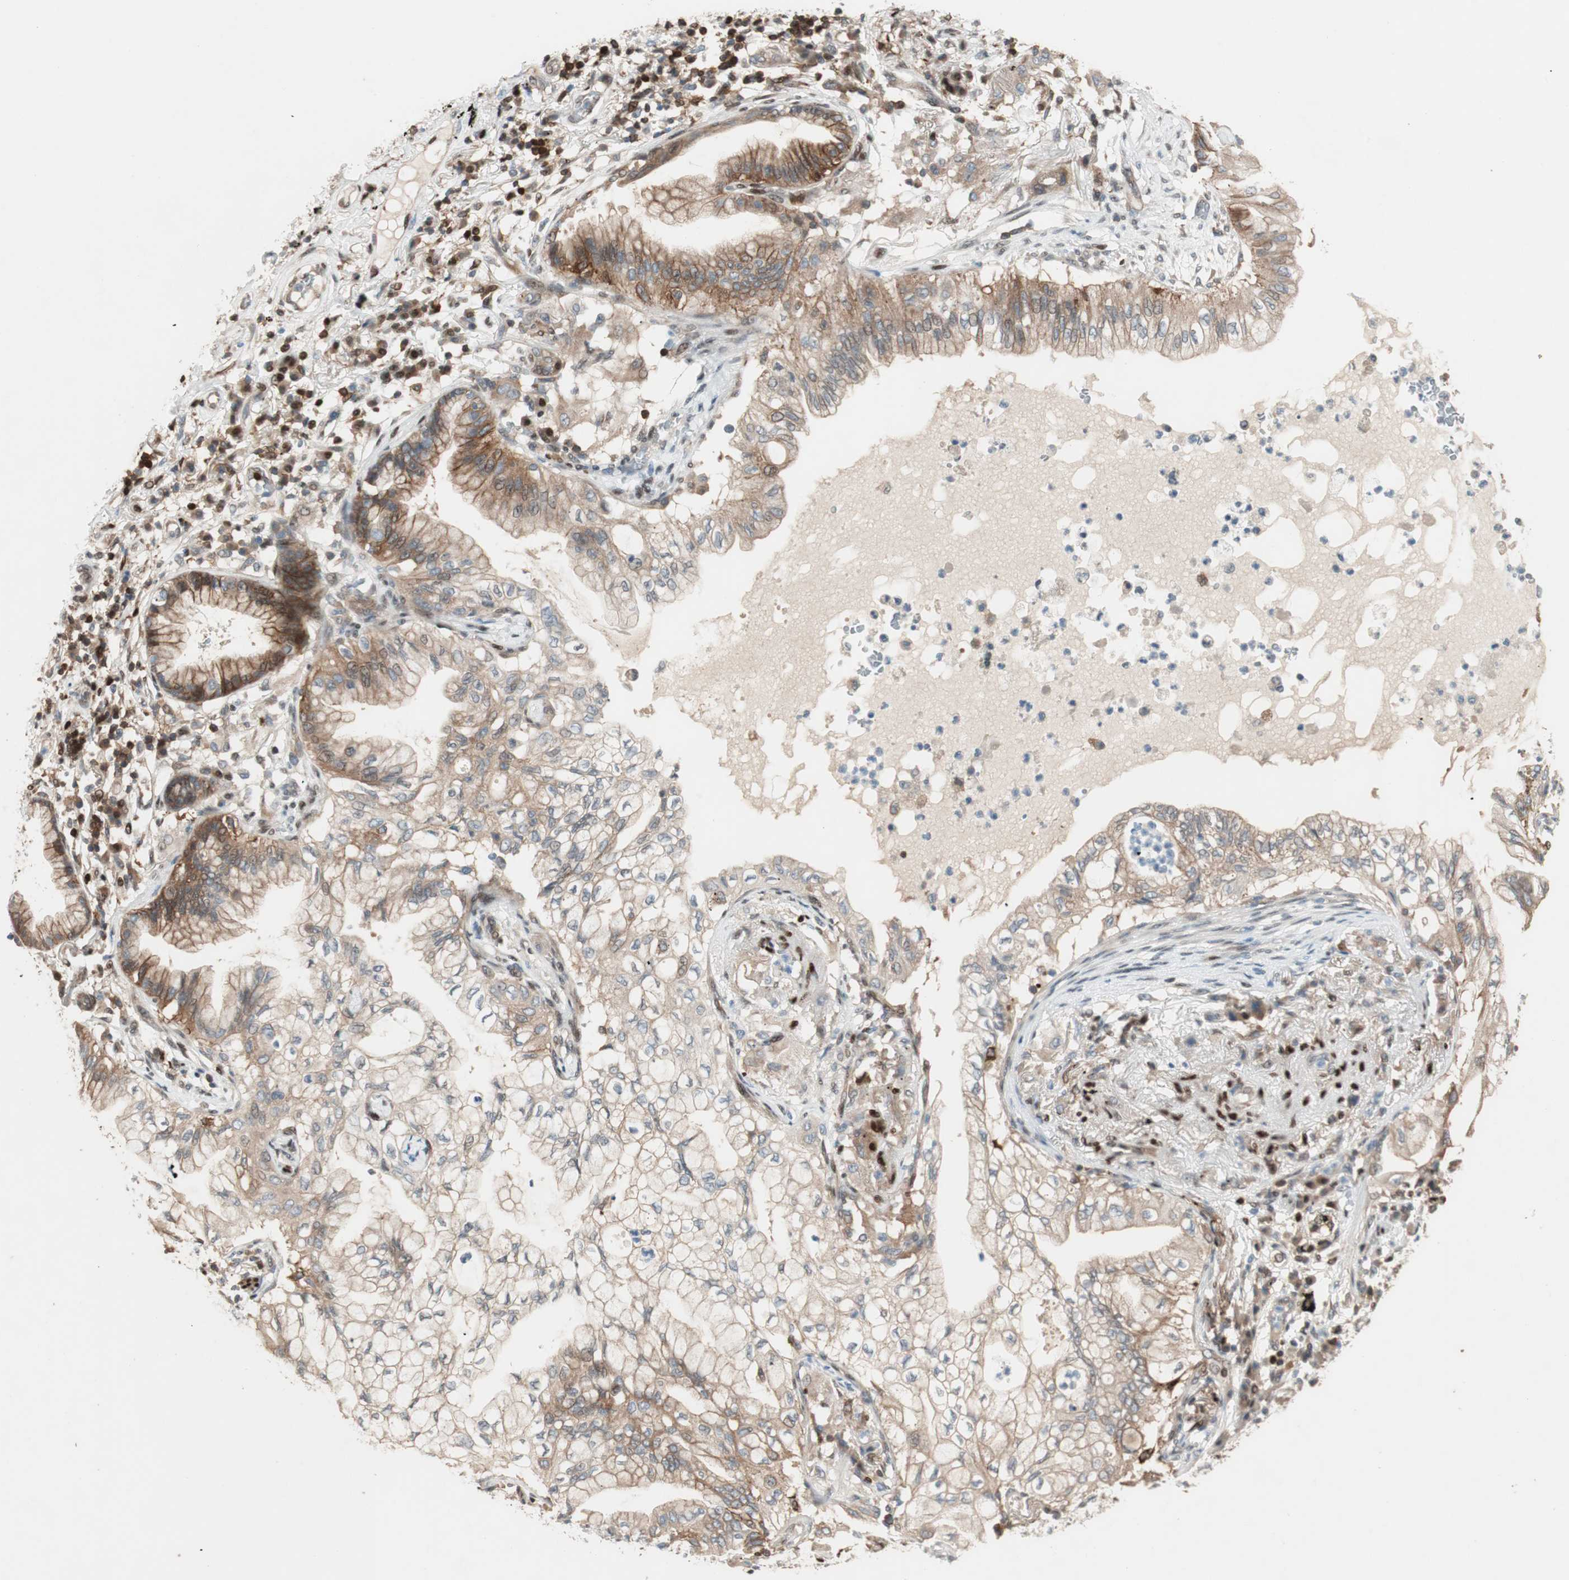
{"staining": {"intensity": "moderate", "quantity": ">75%", "location": "cytoplasmic/membranous"}, "tissue": "lung cancer", "cell_type": "Tumor cells", "image_type": "cancer", "snomed": [{"axis": "morphology", "description": "Adenocarcinoma, NOS"}, {"axis": "topography", "description": "Lung"}], "caption": "Immunohistochemistry (IHC) (DAB (3,3'-diaminobenzidine)) staining of lung cancer (adenocarcinoma) displays moderate cytoplasmic/membranous protein staining in about >75% of tumor cells.", "gene": "BIN1", "patient": {"sex": "female", "age": 70}}